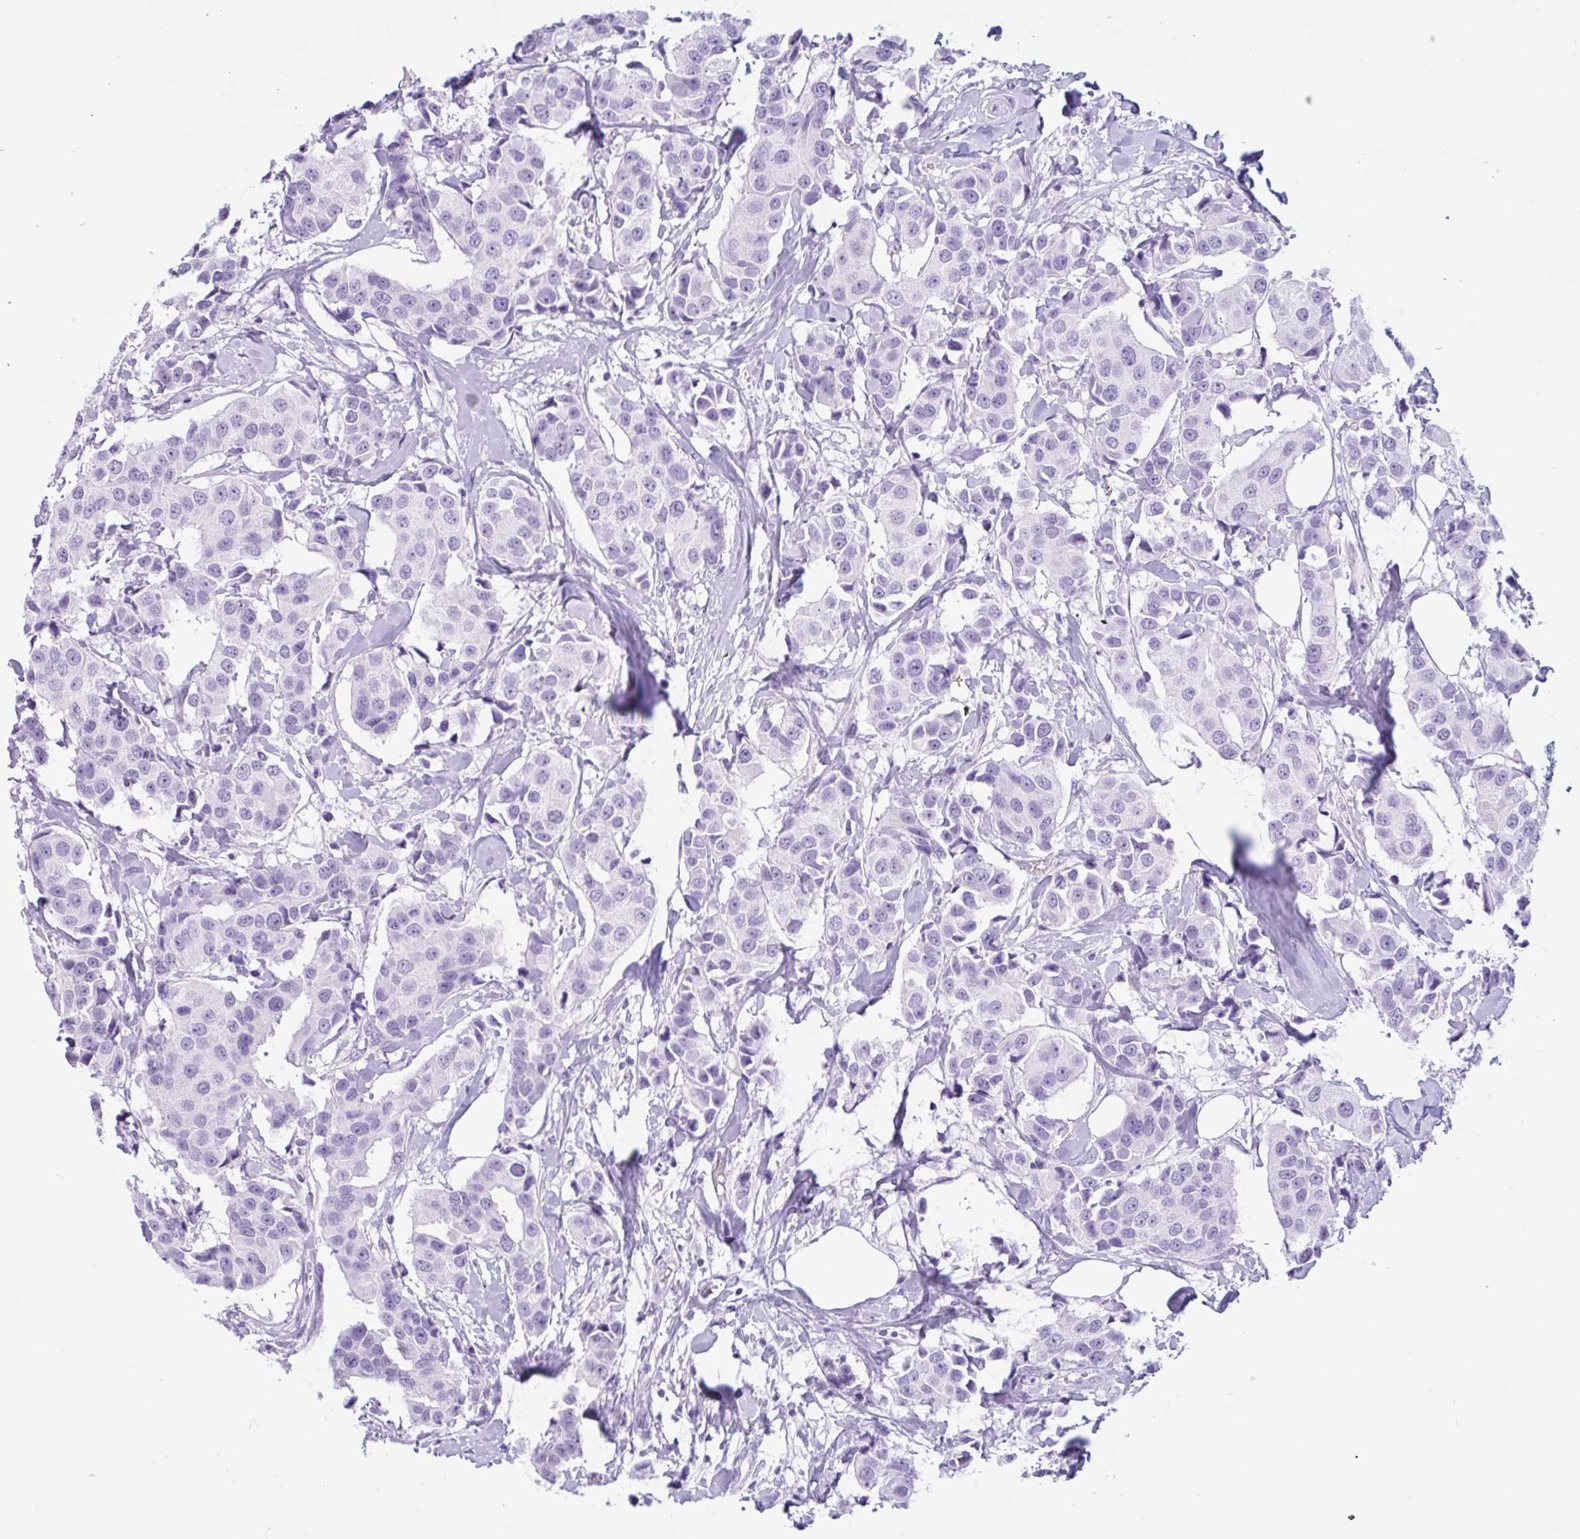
{"staining": {"intensity": "negative", "quantity": "none", "location": "none"}, "tissue": "breast cancer", "cell_type": "Tumor cells", "image_type": "cancer", "snomed": [{"axis": "morphology", "description": "Normal tissue, NOS"}, {"axis": "morphology", "description": "Duct carcinoma"}, {"axis": "topography", "description": "Breast"}], "caption": "DAB (3,3'-diaminobenzidine) immunohistochemical staining of breast infiltrating ductal carcinoma shows no significant positivity in tumor cells.", "gene": "CTSE", "patient": {"sex": "female", "age": 39}}